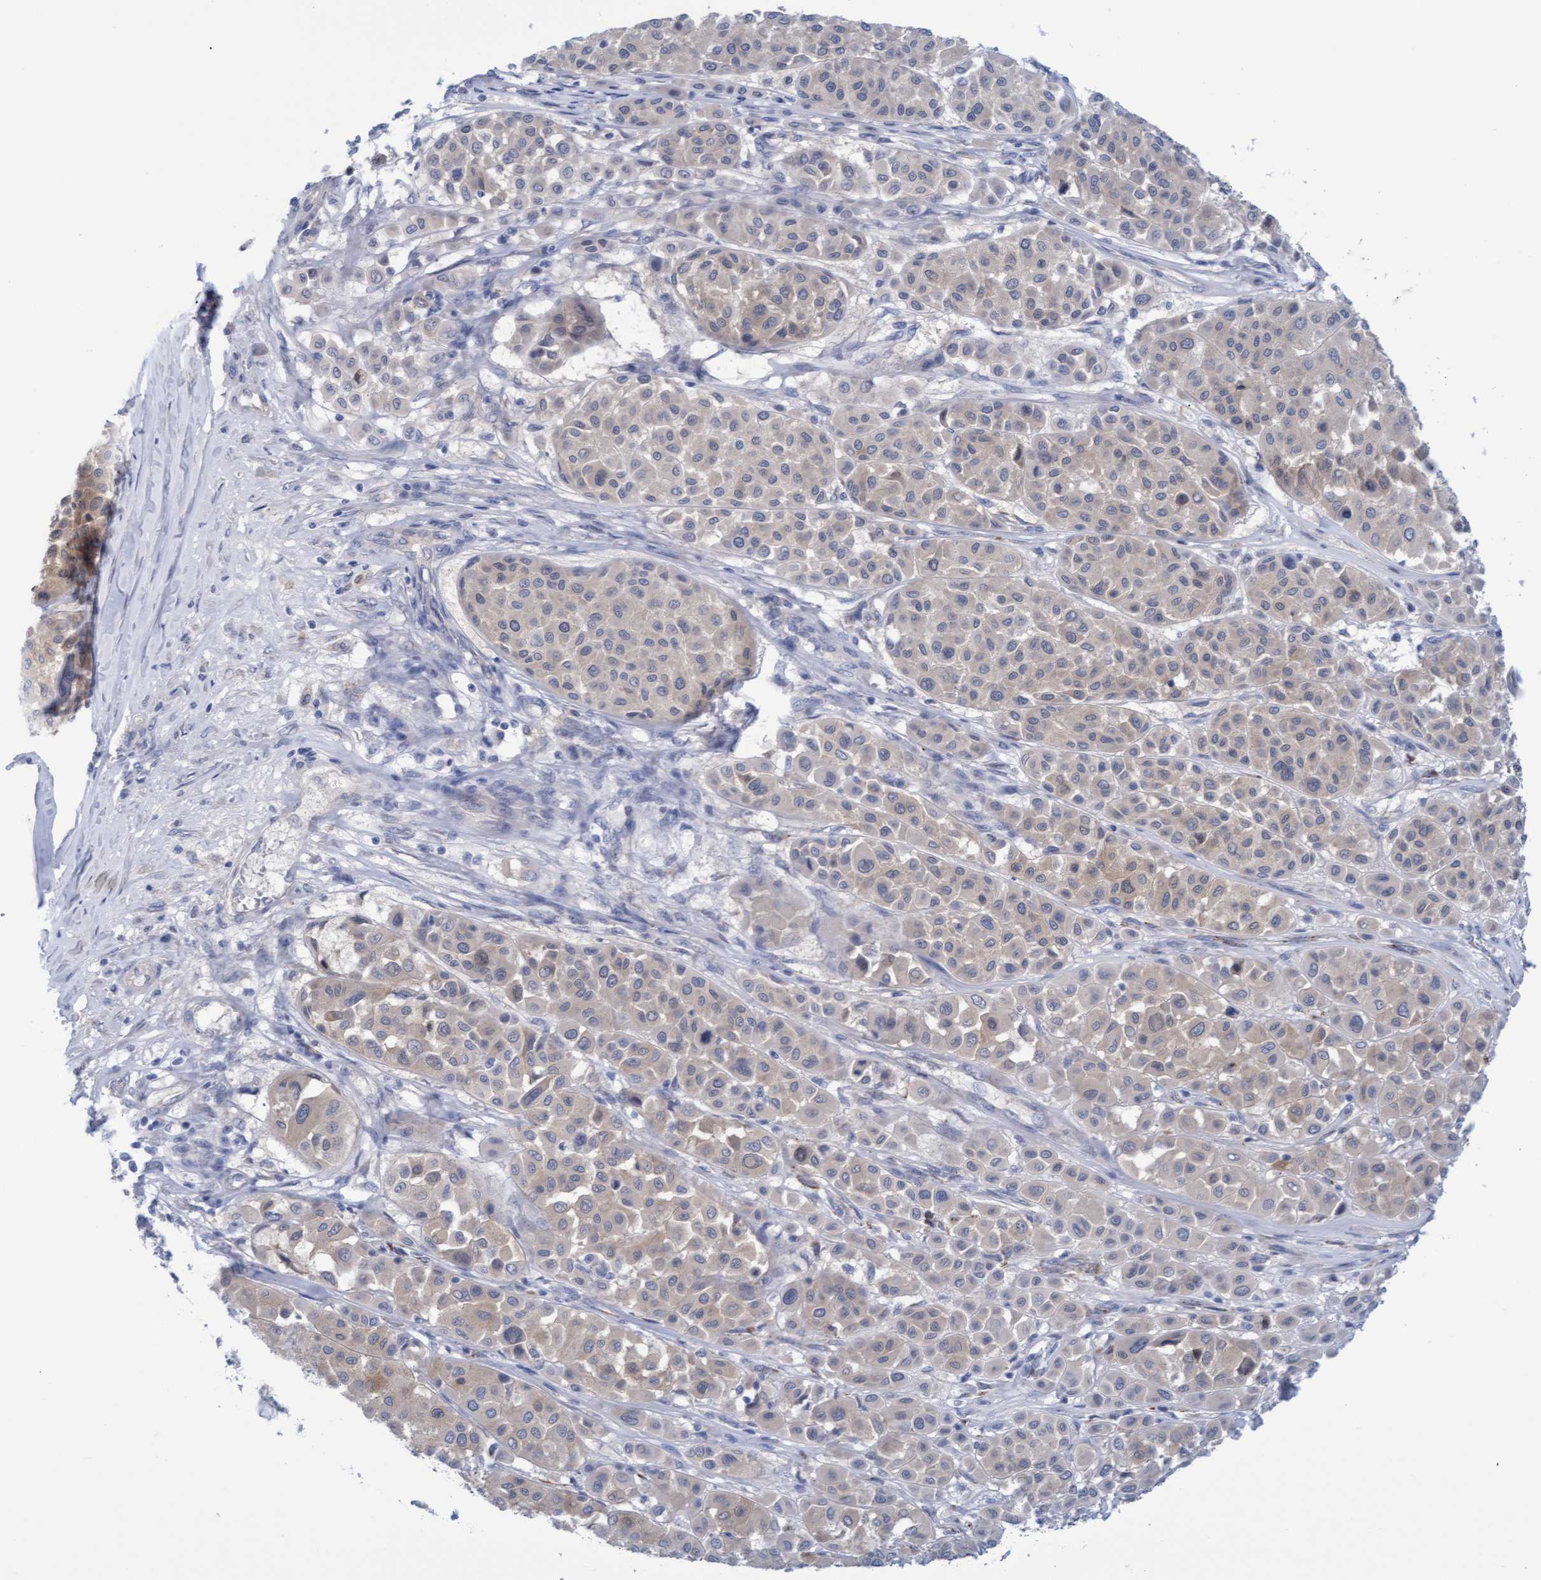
{"staining": {"intensity": "weak", "quantity": "25%-75%", "location": "cytoplasmic/membranous"}, "tissue": "melanoma", "cell_type": "Tumor cells", "image_type": "cancer", "snomed": [{"axis": "morphology", "description": "Malignant melanoma, Metastatic site"}, {"axis": "topography", "description": "Soft tissue"}], "caption": "Tumor cells display low levels of weak cytoplasmic/membranous staining in about 25%-75% of cells in human melanoma.", "gene": "STXBP1", "patient": {"sex": "male", "age": 41}}